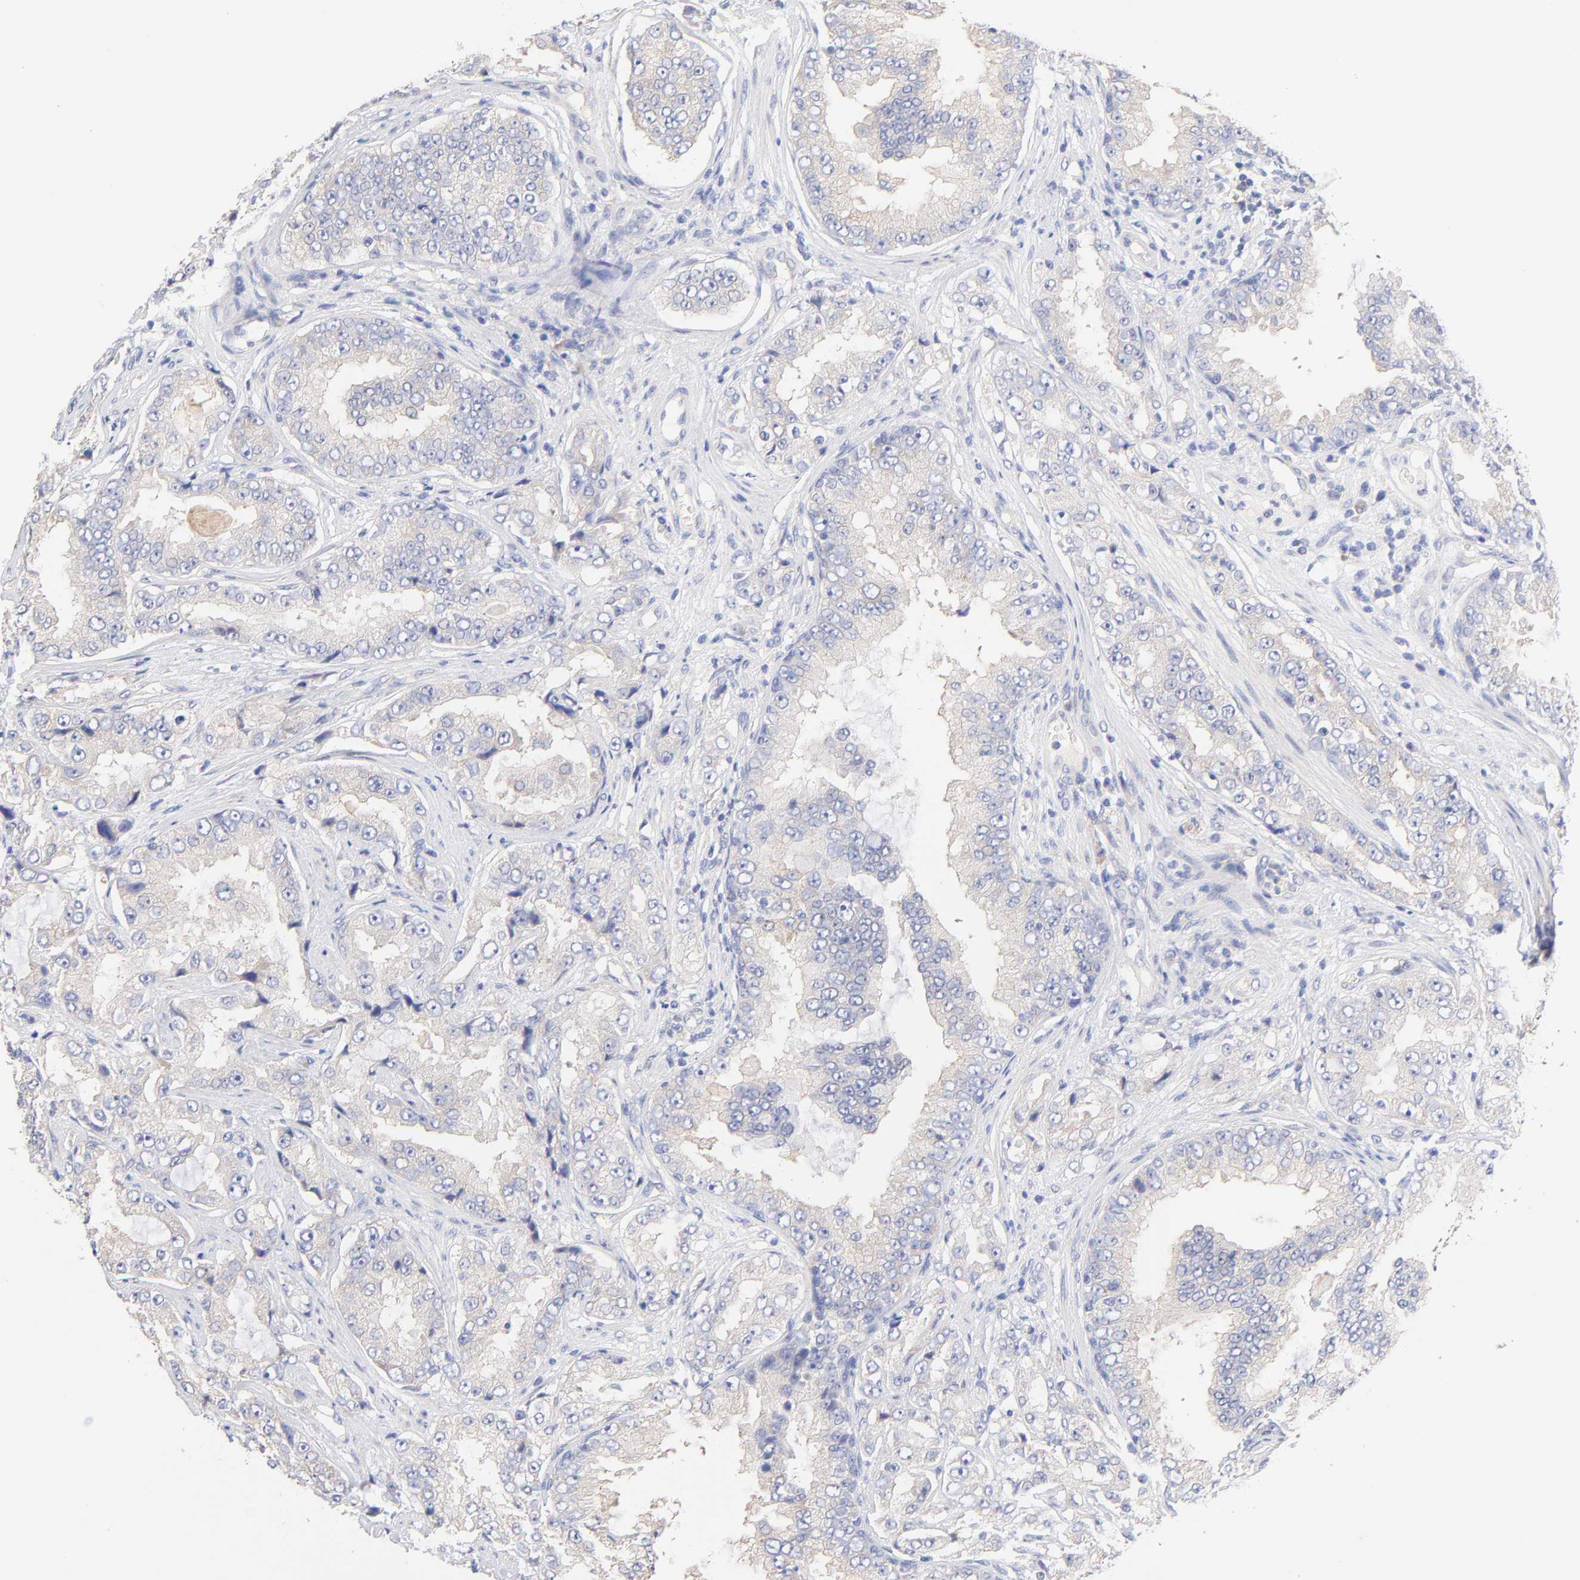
{"staining": {"intensity": "negative", "quantity": "none", "location": "none"}, "tissue": "prostate cancer", "cell_type": "Tumor cells", "image_type": "cancer", "snomed": [{"axis": "morphology", "description": "Adenocarcinoma, High grade"}, {"axis": "topography", "description": "Prostate"}], "caption": "The photomicrograph exhibits no significant expression in tumor cells of prostate cancer.", "gene": "TNFRSF13C", "patient": {"sex": "male", "age": 73}}